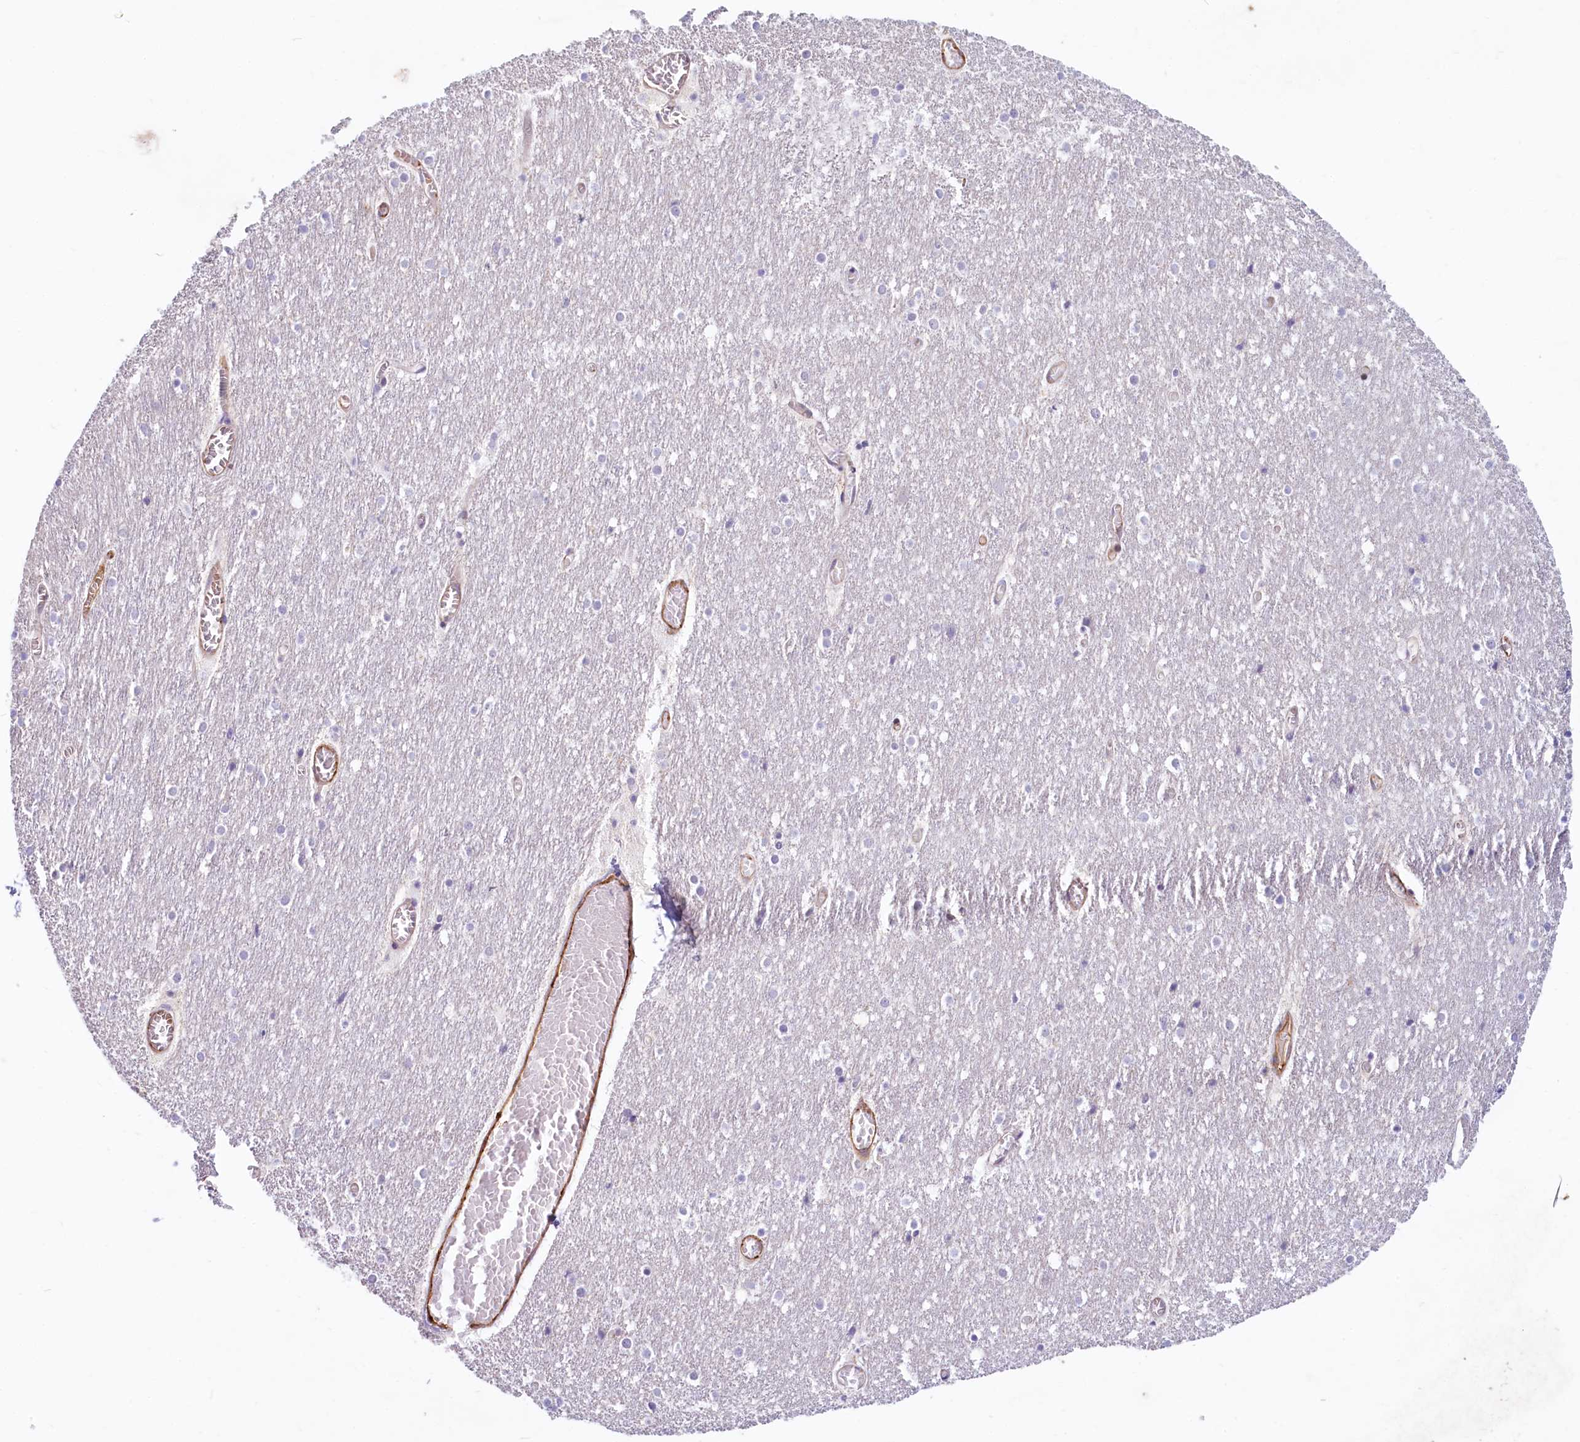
{"staining": {"intensity": "negative", "quantity": "none", "location": "none"}, "tissue": "cerebellum", "cell_type": "Cells in granular layer", "image_type": "normal", "snomed": [{"axis": "morphology", "description": "Normal tissue, NOS"}, {"axis": "topography", "description": "Cerebellum"}], "caption": "Immunohistochemistry (IHC) image of normal cerebellum: cerebellum stained with DAB reveals no significant protein staining in cells in granular layer. The staining was performed using DAB (3,3'-diaminobenzidine) to visualize the protein expression in brown, while the nuclei were stained in blue with hematoxylin (Magnification: 20x).", "gene": "PROCR", "patient": {"sex": "female", "age": 28}}